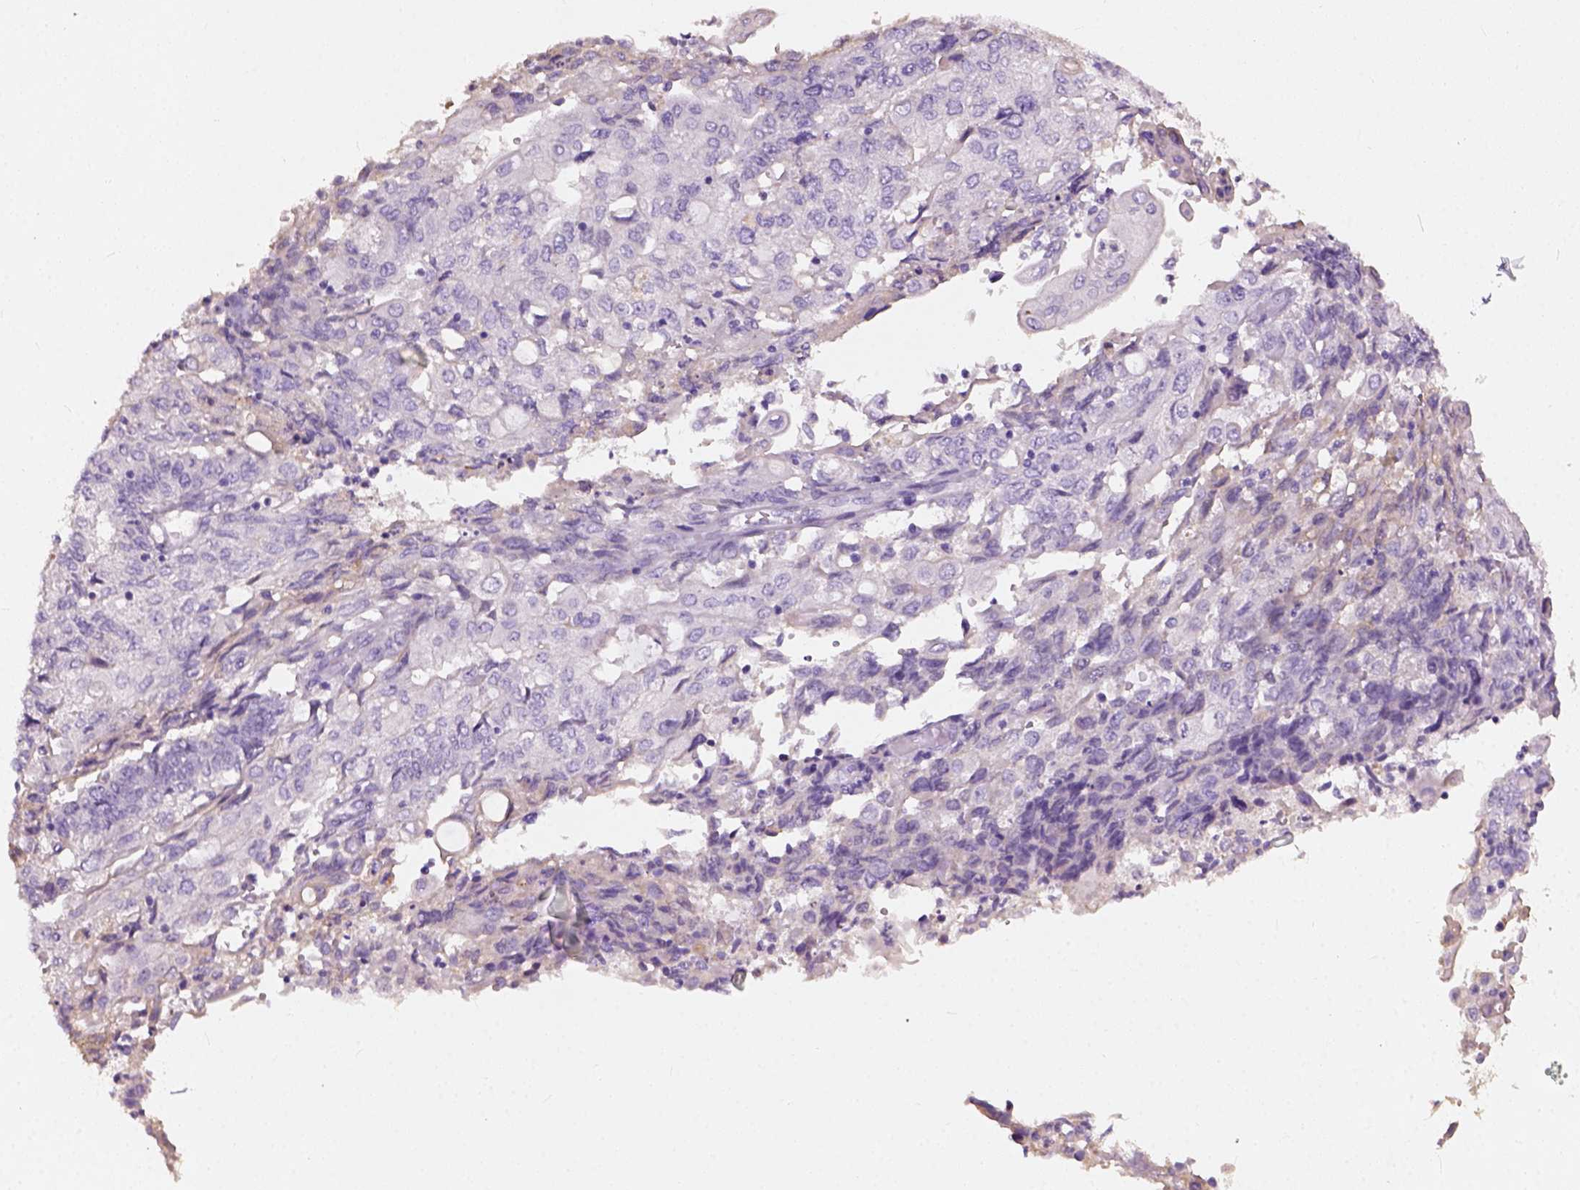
{"staining": {"intensity": "negative", "quantity": "none", "location": "none"}, "tissue": "endometrial cancer", "cell_type": "Tumor cells", "image_type": "cancer", "snomed": [{"axis": "morphology", "description": "Adenocarcinoma, NOS"}, {"axis": "topography", "description": "Endometrium"}], "caption": "A high-resolution histopathology image shows immunohistochemistry staining of adenocarcinoma (endometrial), which displays no significant staining in tumor cells. (Immunohistochemistry (ihc), brightfield microscopy, high magnification).", "gene": "DHCR24", "patient": {"sex": "female", "age": 54}}